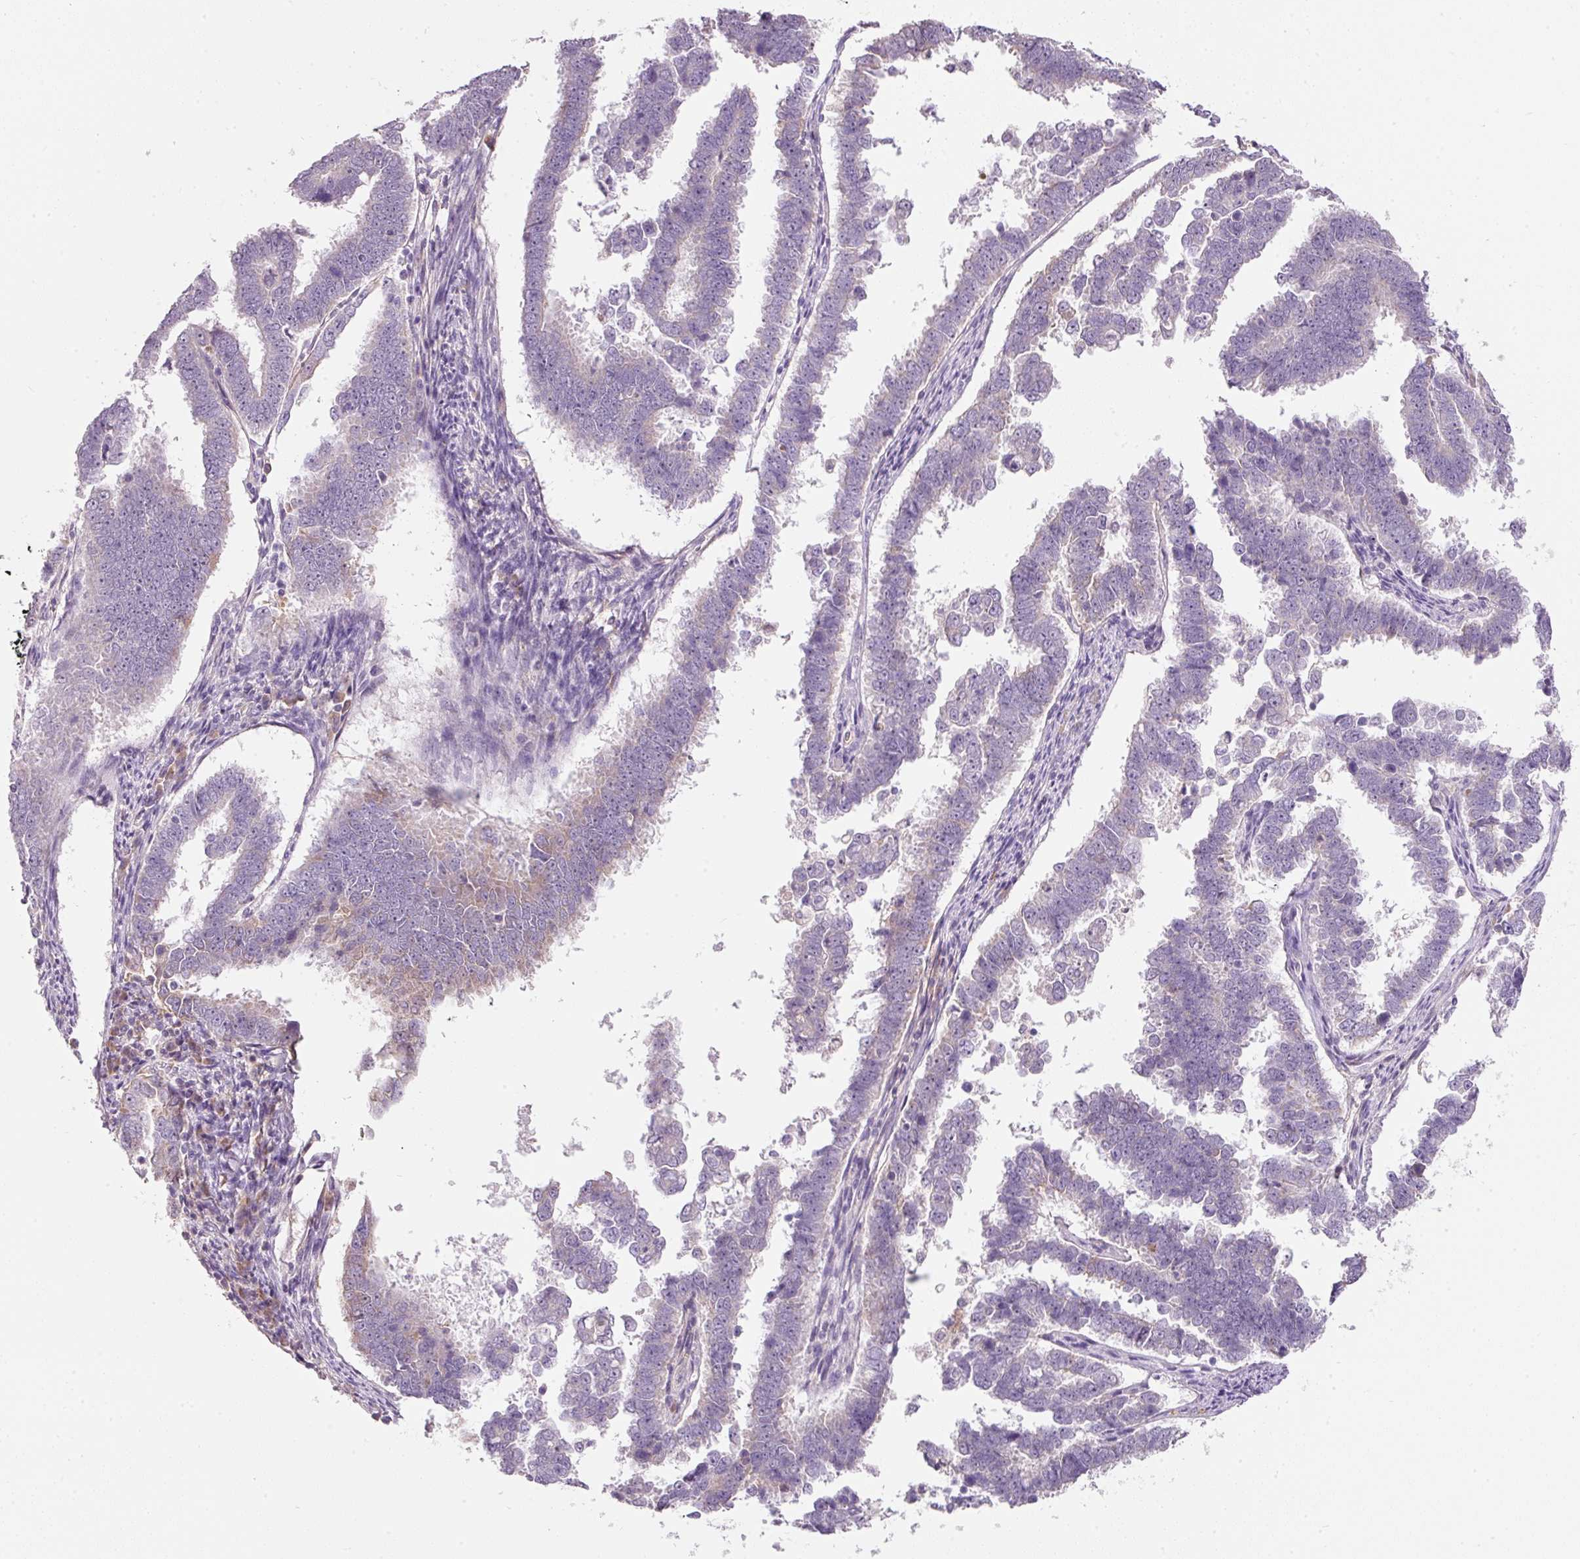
{"staining": {"intensity": "negative", "quantity": "none", "location": "none"}, "tissue": "endometrial cancer", "cell_type": "Tumor cells", "image_type": "cancer", "snomed": [{"axis": "morphology", "description": "Adenocarcinoma, NOS"}, {"axis": "topography", "description": "Endometrium"}], "caption": "Immunohistochemical staining of human endometrial cancer (adenocarcinoma) displays no significant positivity in tumor cells.", "gene": "TMEM37", "patient": {"sex": "female", "age": 75}}